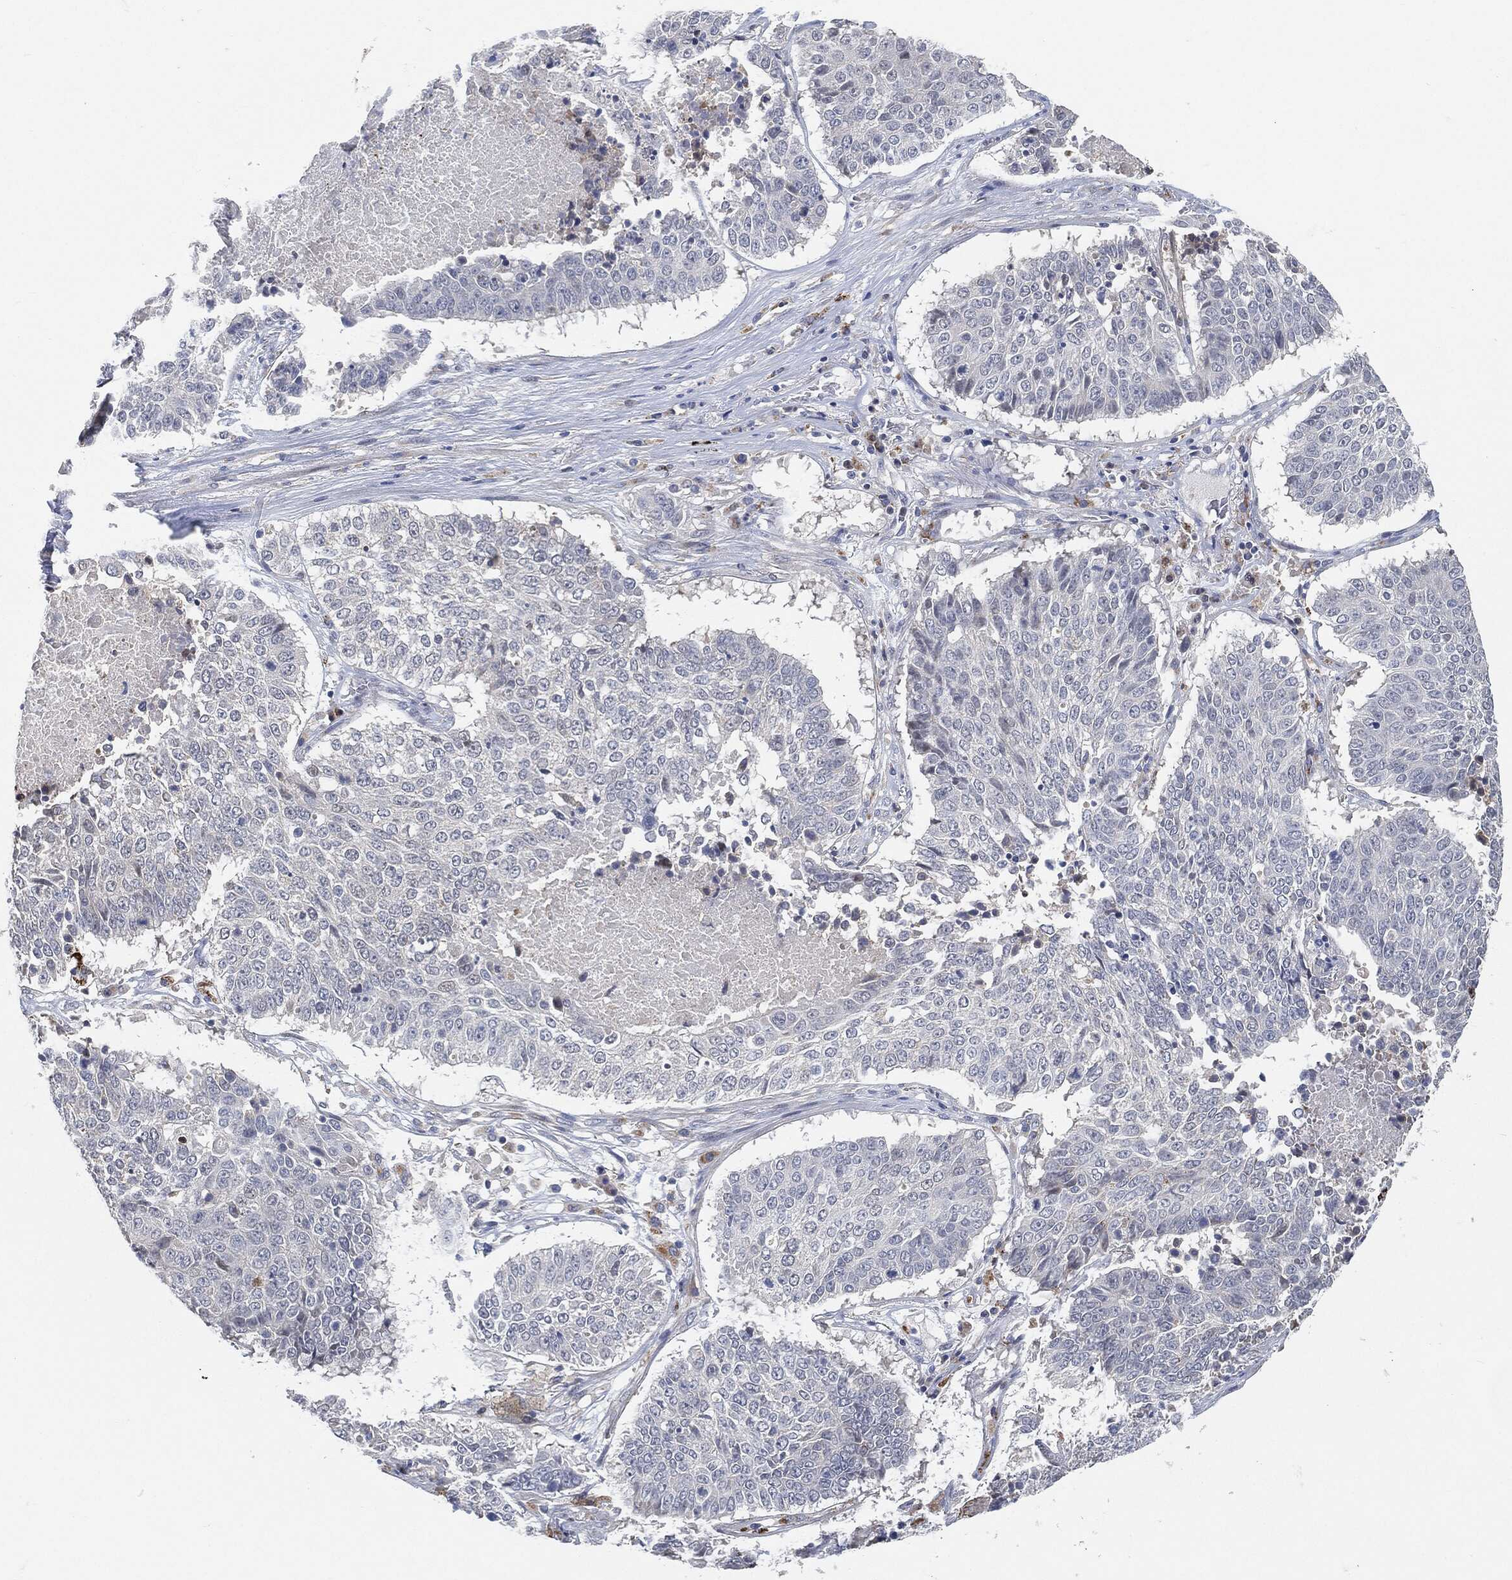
{"staining": {"intensity": "negative", "quantity": "none", "location": "none"}, "tissue": "lung cancer", "cell_type": "Tumor cells", "image_type": "cancer", "snomed": [{"axis": "morphology", "description": "Squamous cell carcinoma, NOS"}, {"axis": "topography", "description": "Lung"}], "caption": "Tumor cells show no significant positivity in lung cancer (squamous cell carcinoma).", "gene": "VSIG4", "patient": {"sex": "male", "age": 64}}